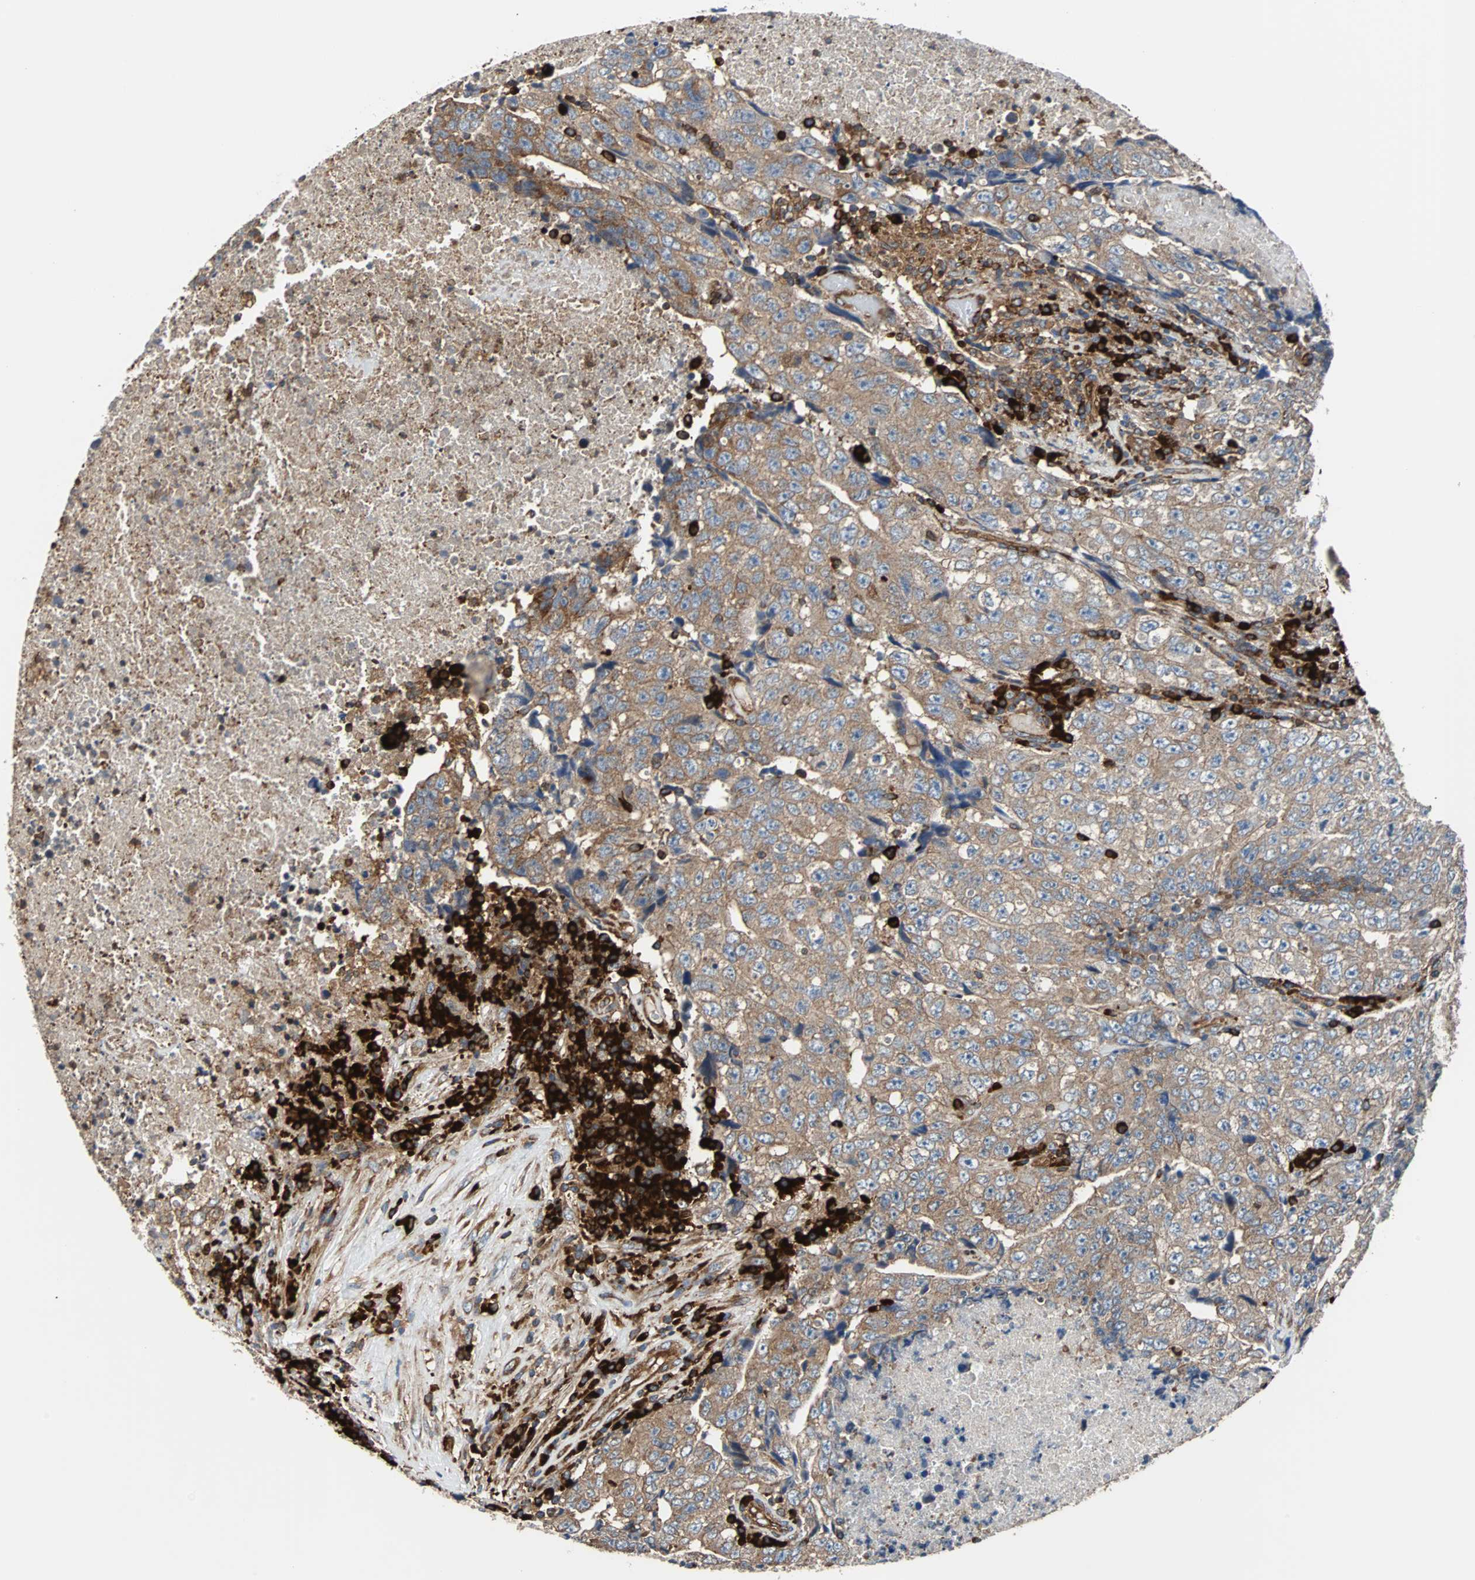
{"staining": {"intensity": "weak", "quantity": ">75%", "location": "cytoplasmic/membranous"}, "tissue": "testis cancer", "cell_type": "Tumor cells", "image_type": "cancer", "snomed": [{"axis": "morphology", "description": "Necrosis, NOS"}, {"axis": "morphology", "description": "Carcinoma, Embryonal, NOS"}, {"axis": "topography", "description": "Testis"}], "caption": "Testis cancer tissue shows weak cytoplasmic/membranous staining in approximately >75% of tumor cells, visualized by immunohistochemistry.", "gene": "PLCG2", "patient": {"sex": "male", "age": 19}}